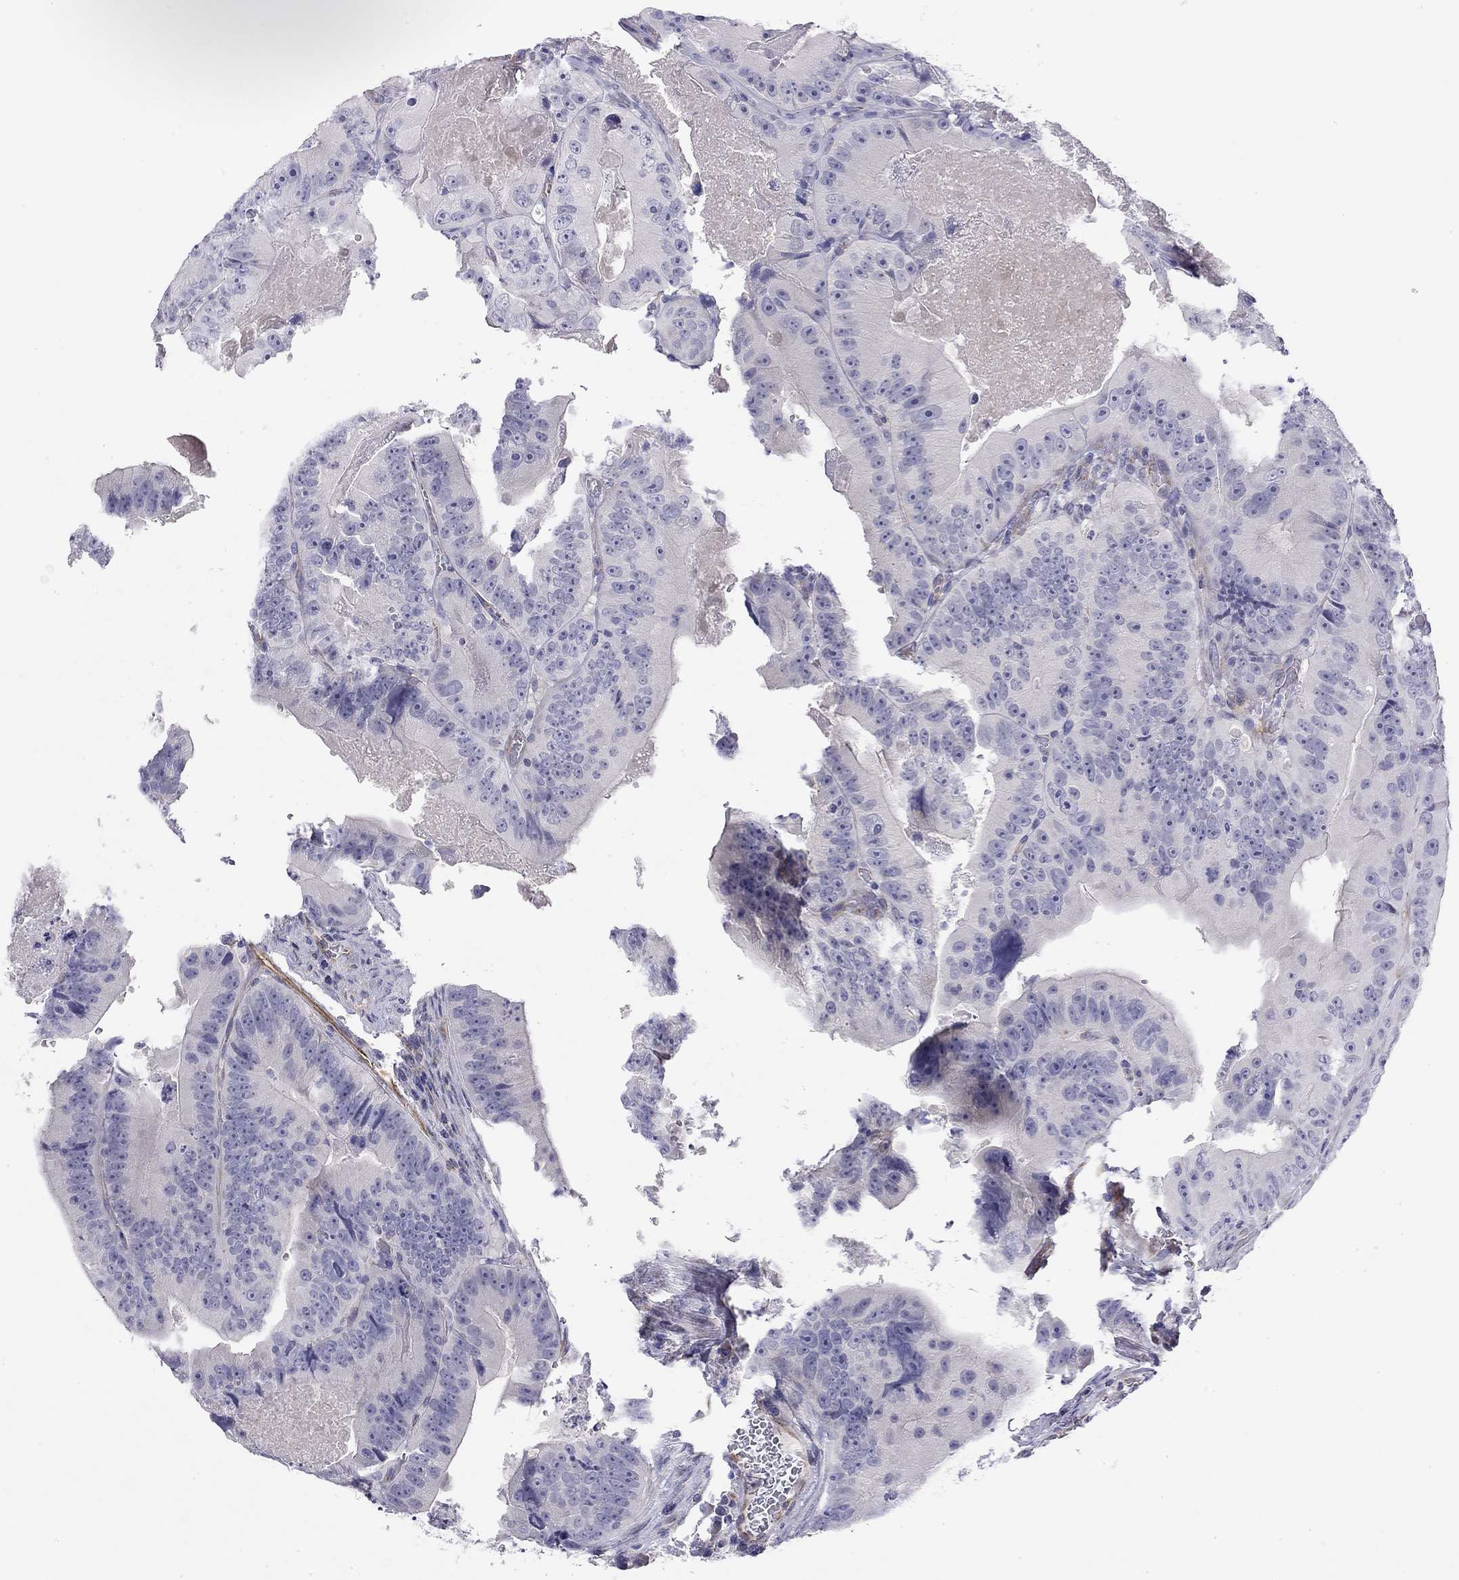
{"staining": {"intensity": "negative", "quantity": "none", "location": "none"}, "tissue": "colorectal cancer", "cell_type": "Tumor cells", "image_type": "cancer", "snomed": [{"axis": "morphology", "description": "Adenocarcinoma, NOS"}, {"axis": "topography", "description": "Colon"}], "caption": "Colorectal adenocarcinoma was stained to show a protein in brown. There is no significant positivity in tumor cells. The staining was performed using DAB (3,3'-diaminobenzidine) to visualize the protein expression in brown, while the nuclei were stained in blue with hematoxylin (Magnification: 20x).", "gene": "RTL1", "patient": {"sex": "female", "age": 86}}